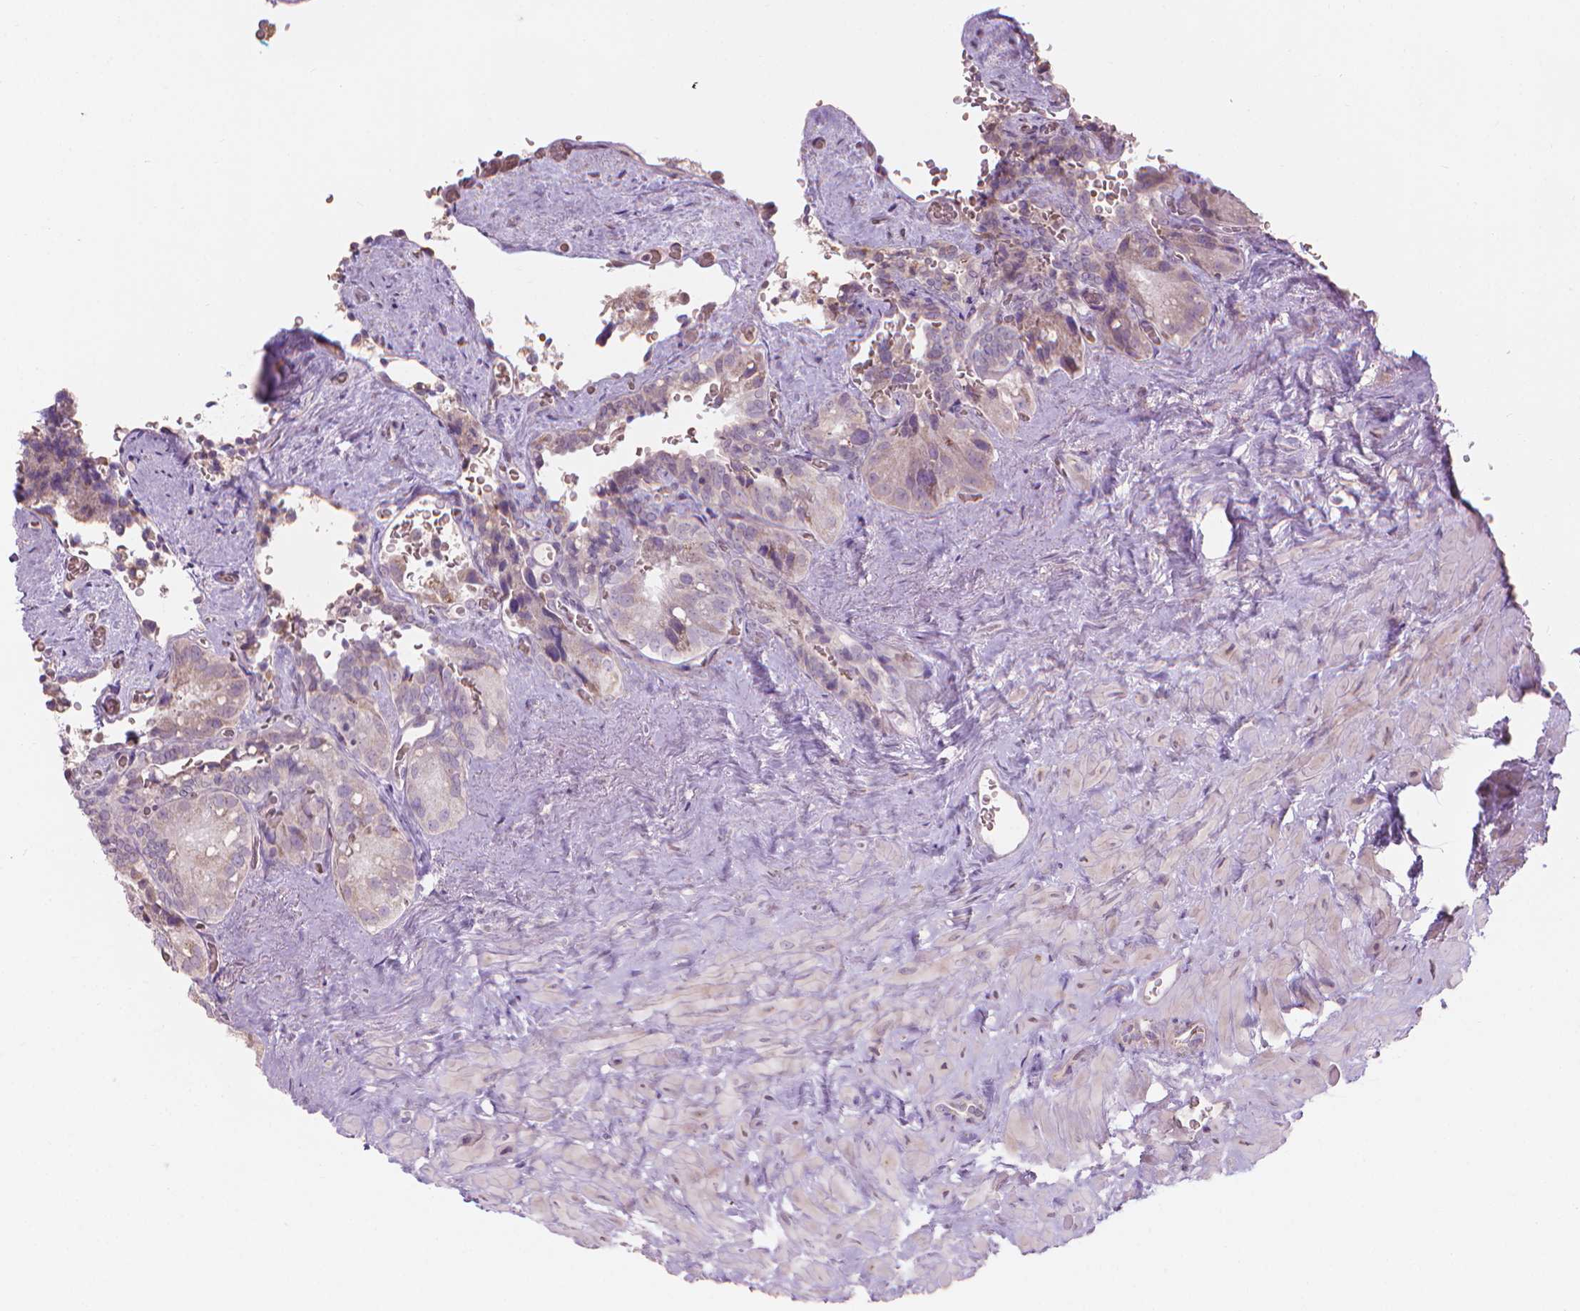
{"staining": {"intensity": "negative", "quantity": "none", "location": "none"}, "tissue": "seminal vesicle", "cell_type": "Glandular cells", "image_type": "normal", "snomed": [{"axis": "morphology", "description": "Normal tissue, NOS"}, {"axis": "topography", "description": "Seminal veicle"}], "caption": "Glandular cells are negative for protein expression in unremarkable human seminal vesicle. (DAB (3,3'-diaminobenzidine) immunohistochemistry, high magnification).", "gene": "IFFO1", "patient": {"sex": "male", "age": 69}}